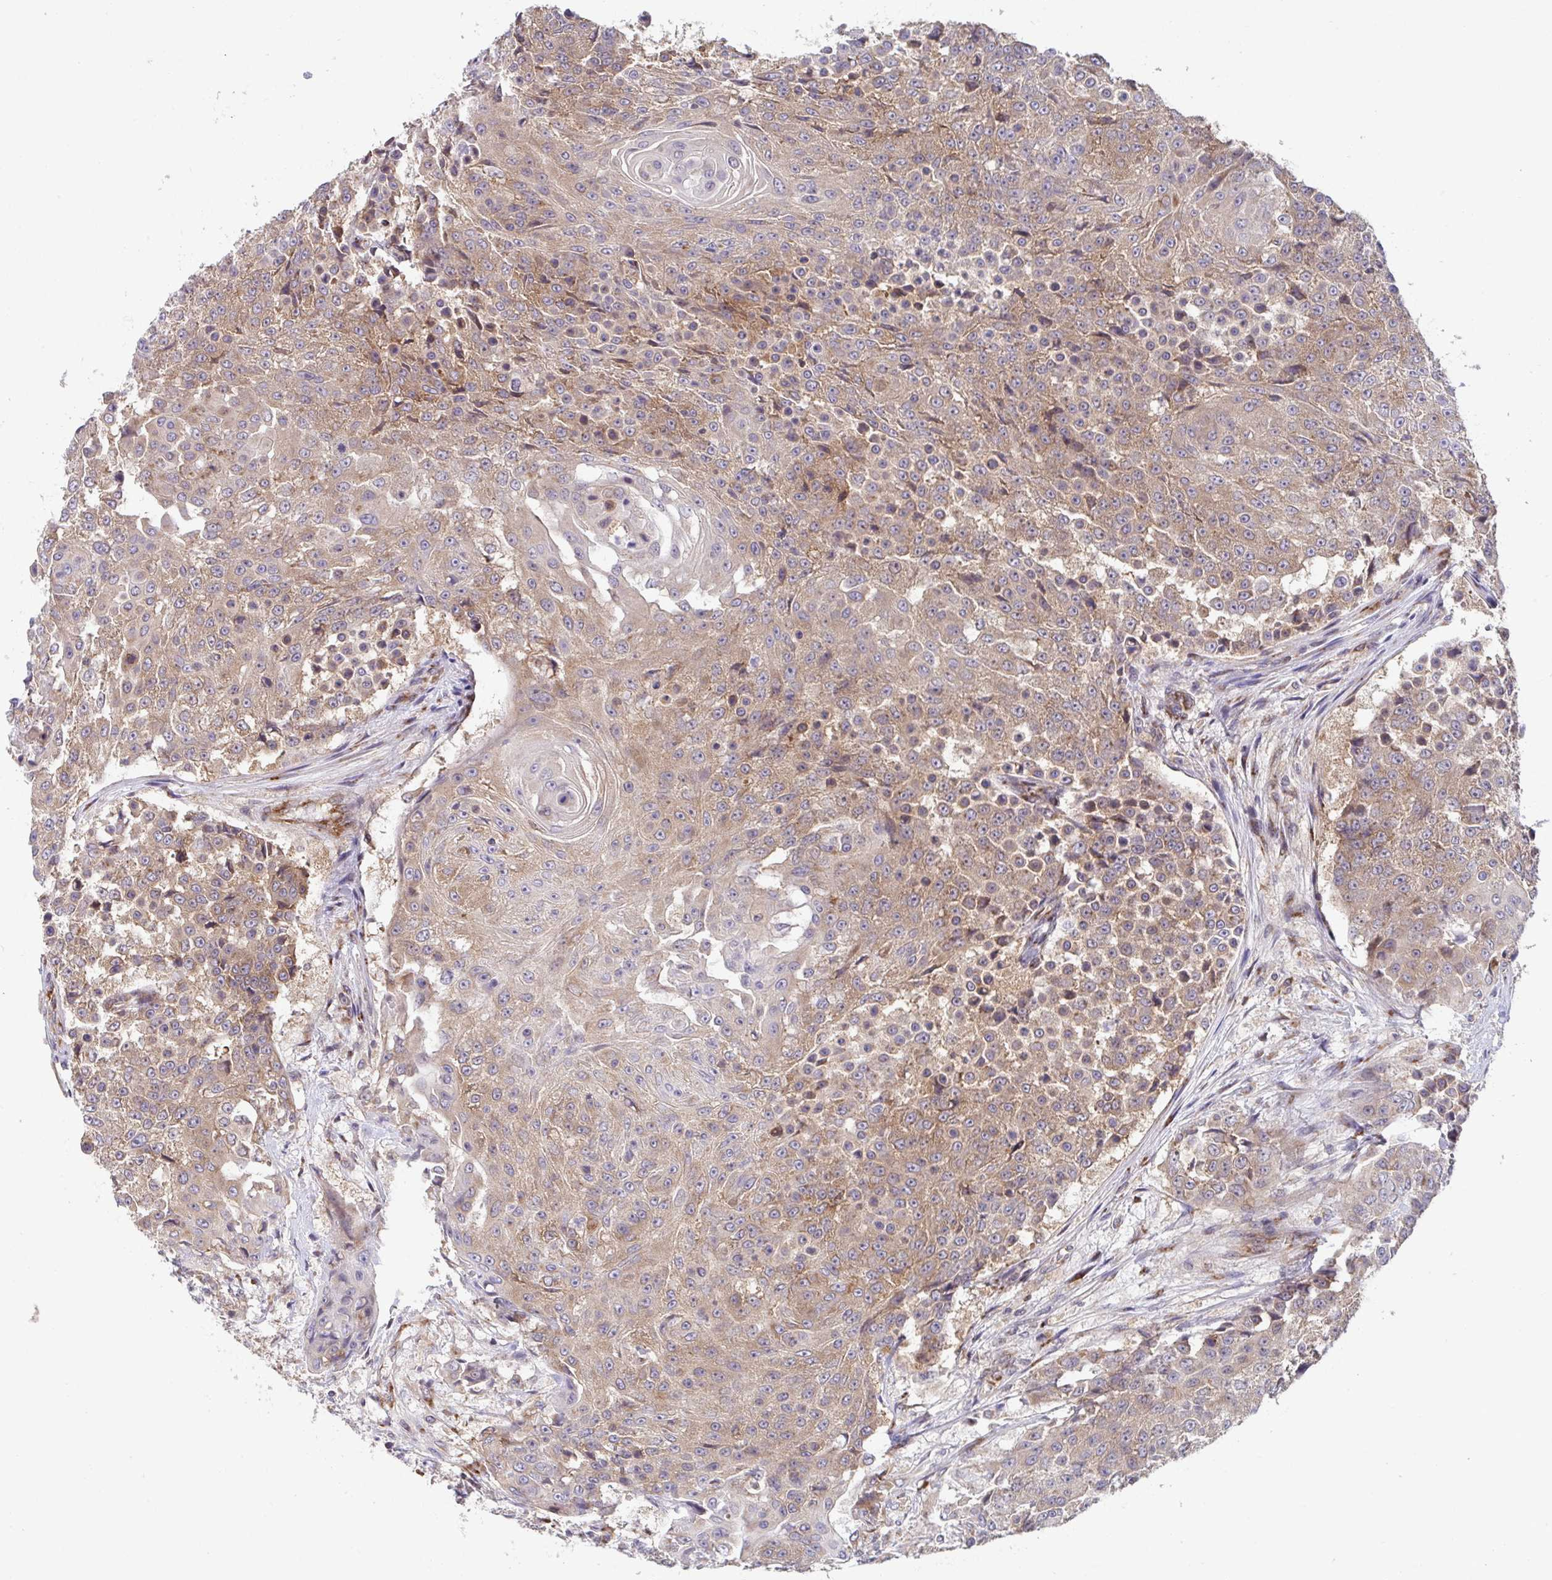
{"staining": {"intensity": "moderate", "quantity": ">75%", "location": "cytoplasmic/membranous"}, "tissue": "urothelial cancer", "cell_type": "Tumor cells", "image_type": "cancer", "snomed": [{"axis": "morphology", "description": "Urothelial carcinoma, High grade"}, {"axis": "topography", "description": "Urinary bladder"}], "caption": "Moderate cytoplasmic/membranous expression is present in about >75% of tumor cells in urothelial carcinoma (high-grade).", "gene": "ATP5MJ", "patient": {"sex": "female", "age": 63}}